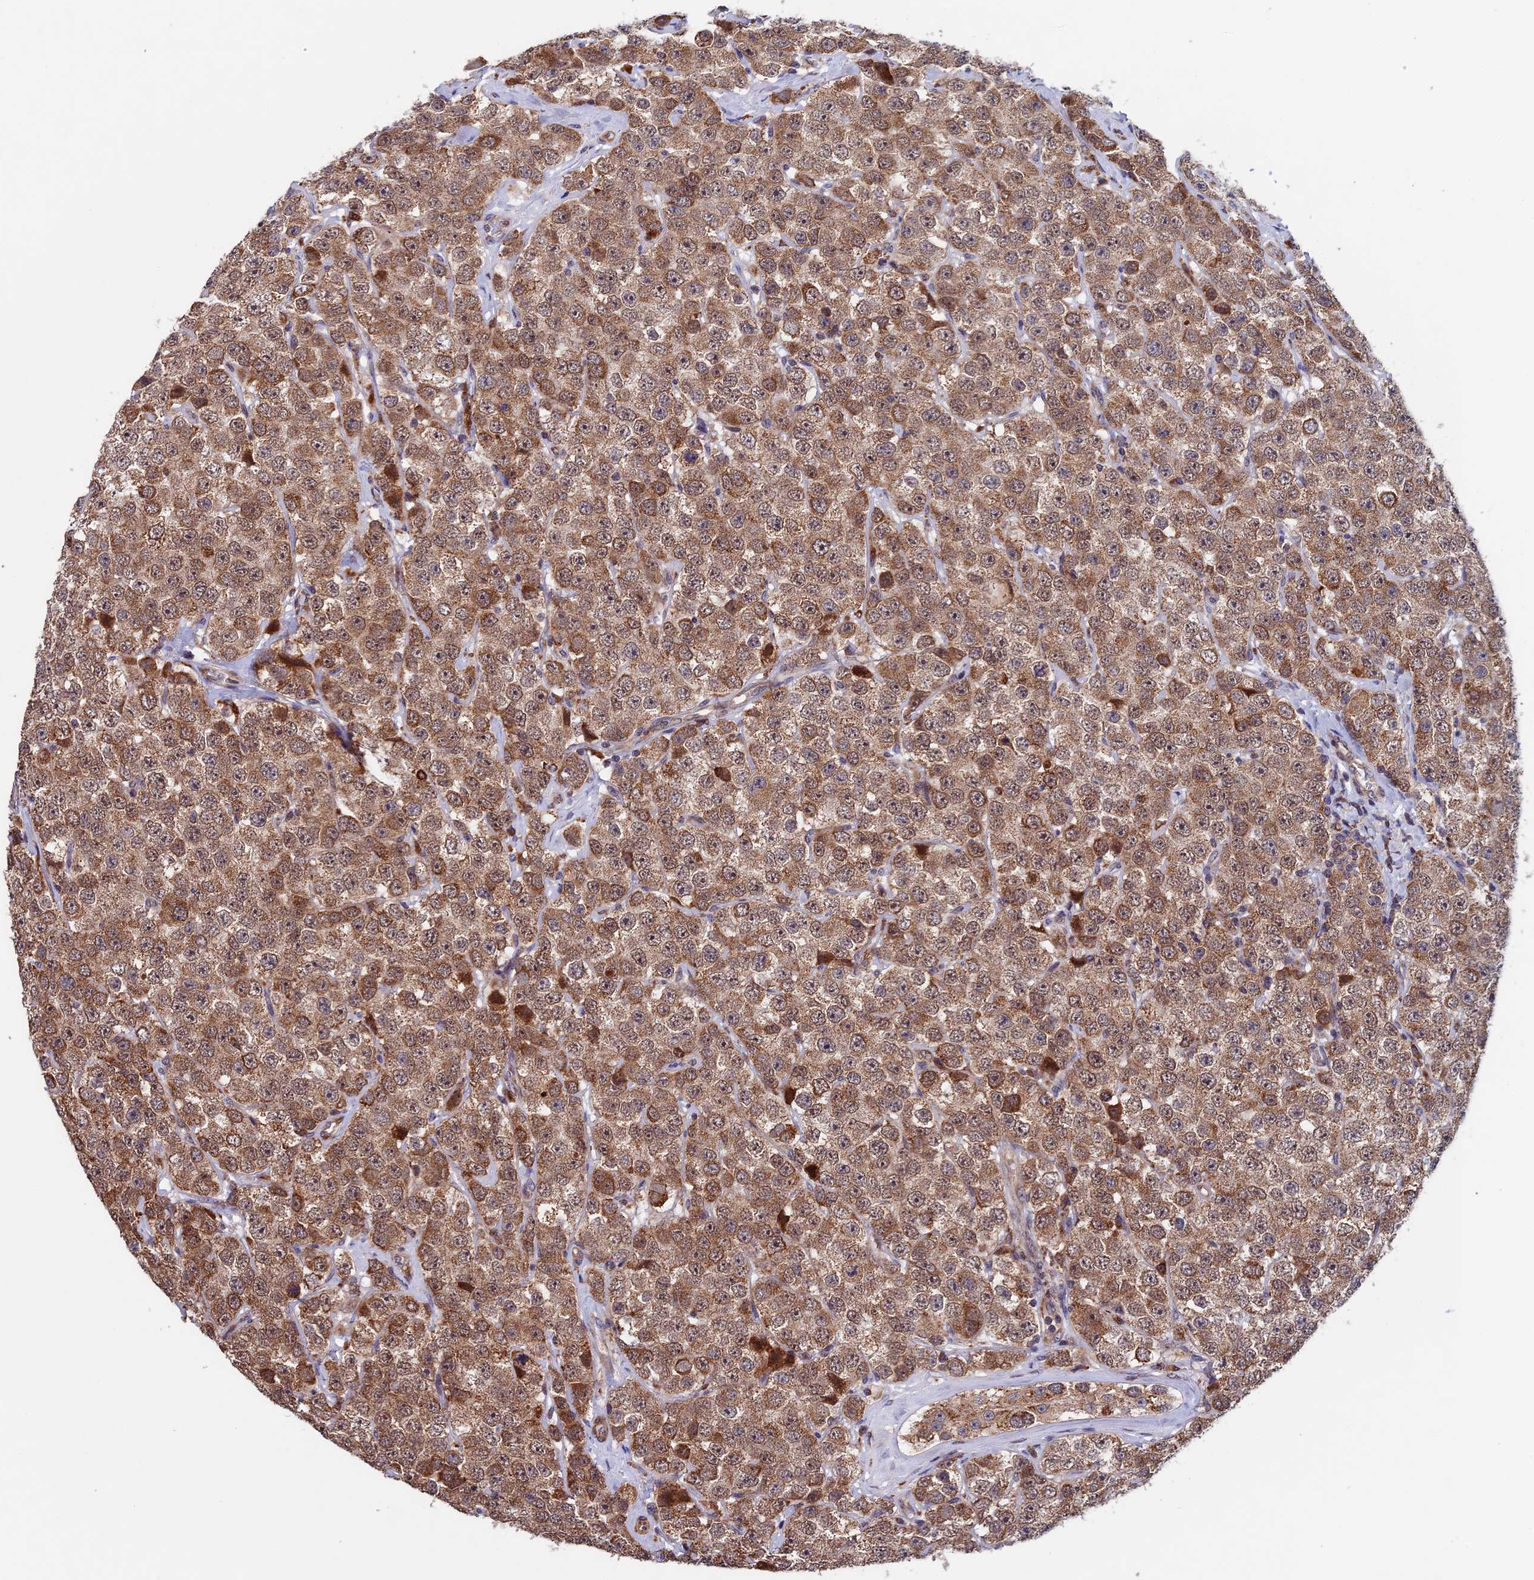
{"staining": {"intensity": "moderate", "quantity": ">75%", "location": "cytoplasmic/membranous"}, "tissue": "testis cancer", "cell_type": "Tumor cells", "image_type": "cancer", "snomed": [{"axis": "morphology", "description": "Seminoma, NOS"}, {"axis": "topography", "description": "Testis"}], "caption": "Immunohistochemical staining of human seminoma (testis) reveals moderate cytoplasmic/membranous protein expression in approximately >75% of tumor cells. Nuclei are stained in blue.", "gene": "RNF17", "patient": {"sex": "male", "age": 28}}